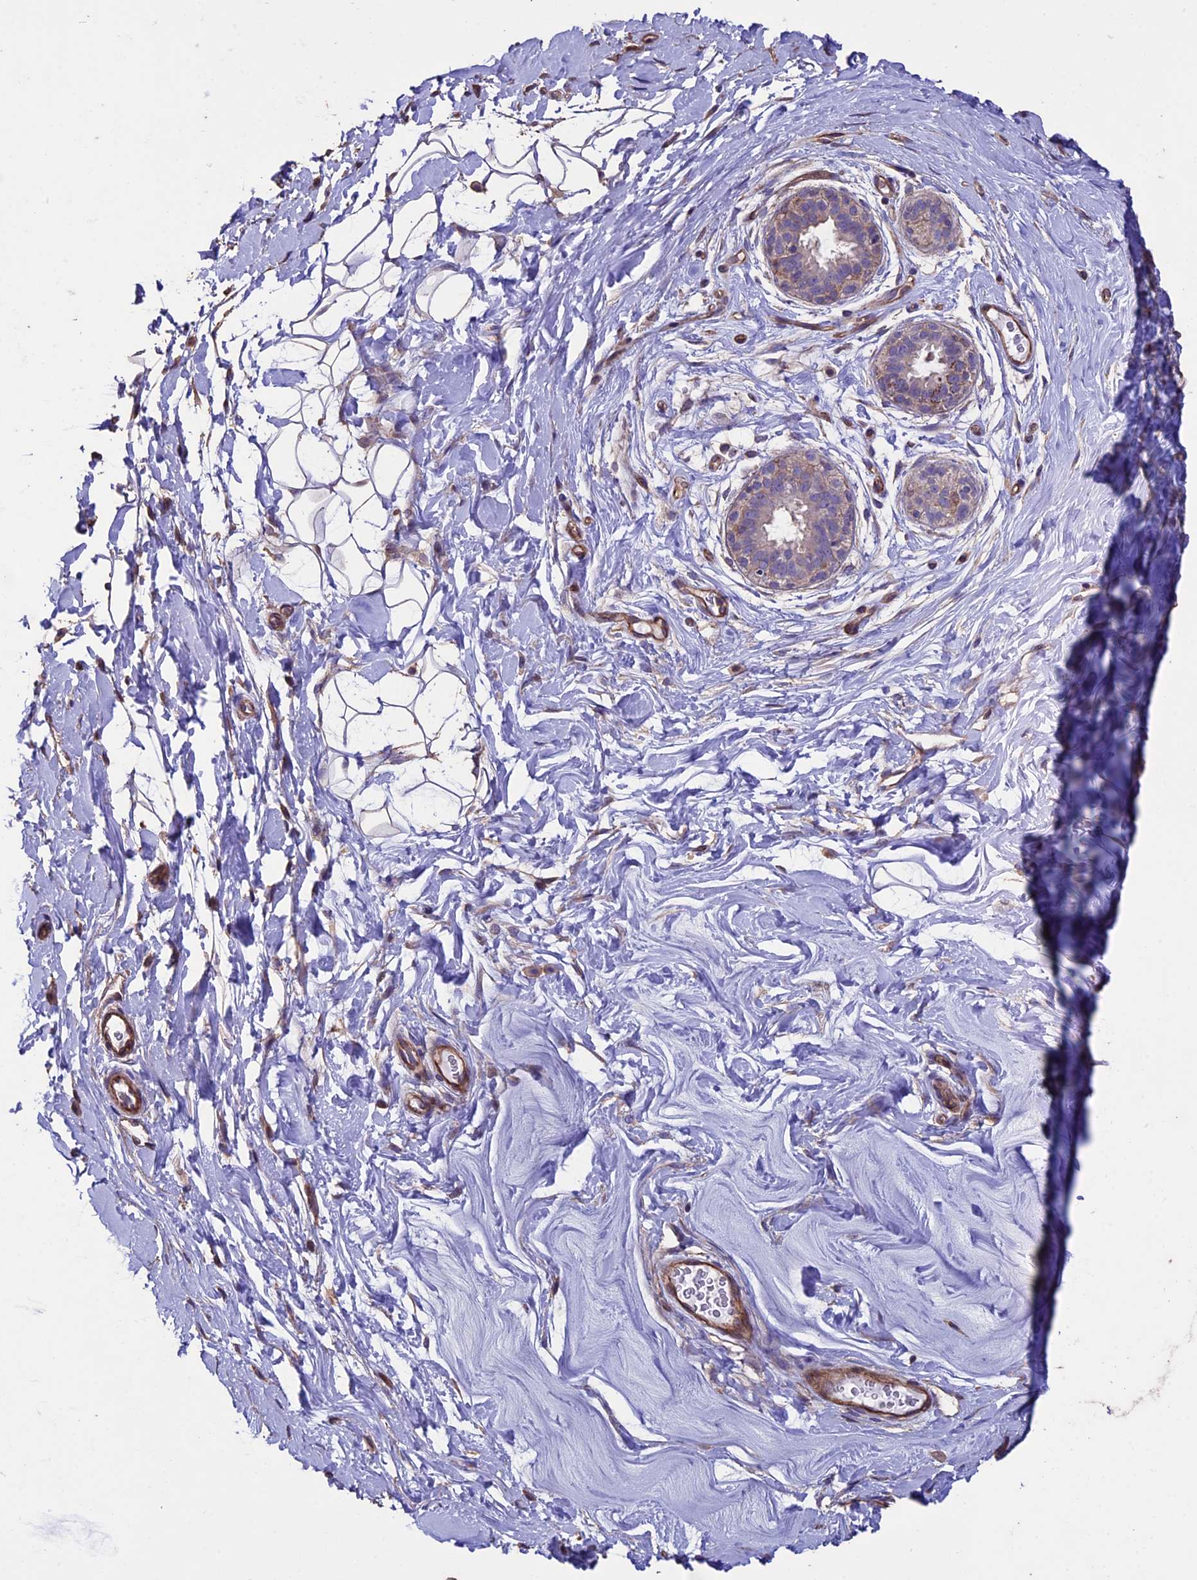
{"staining": {"intensity": "moderate", "quantity": ">75%", "location": "cytoplasmic/membranous"}, "tissue": "adipose tissue", "cell_type": "Adipocytes", "image_type": "normal", "snomed": [{"axis": "morphology", "description": "Normal tissue, NOS"}, {"axis": "topography", "description": "Breast"}], "caption": "The histopathology image shows a brown stain indicating the presence of a protein in the cytoplasmic/membranous of adipocytes in adipose tissue. The protein is stained brown, and the nuclei are stained in blue (DAB (3,3'-diaminobenzidine) IHC with brightfield microscopy, high magnification).", "gene": "USB1", "patient": {"sex": "female", "age": 26}}